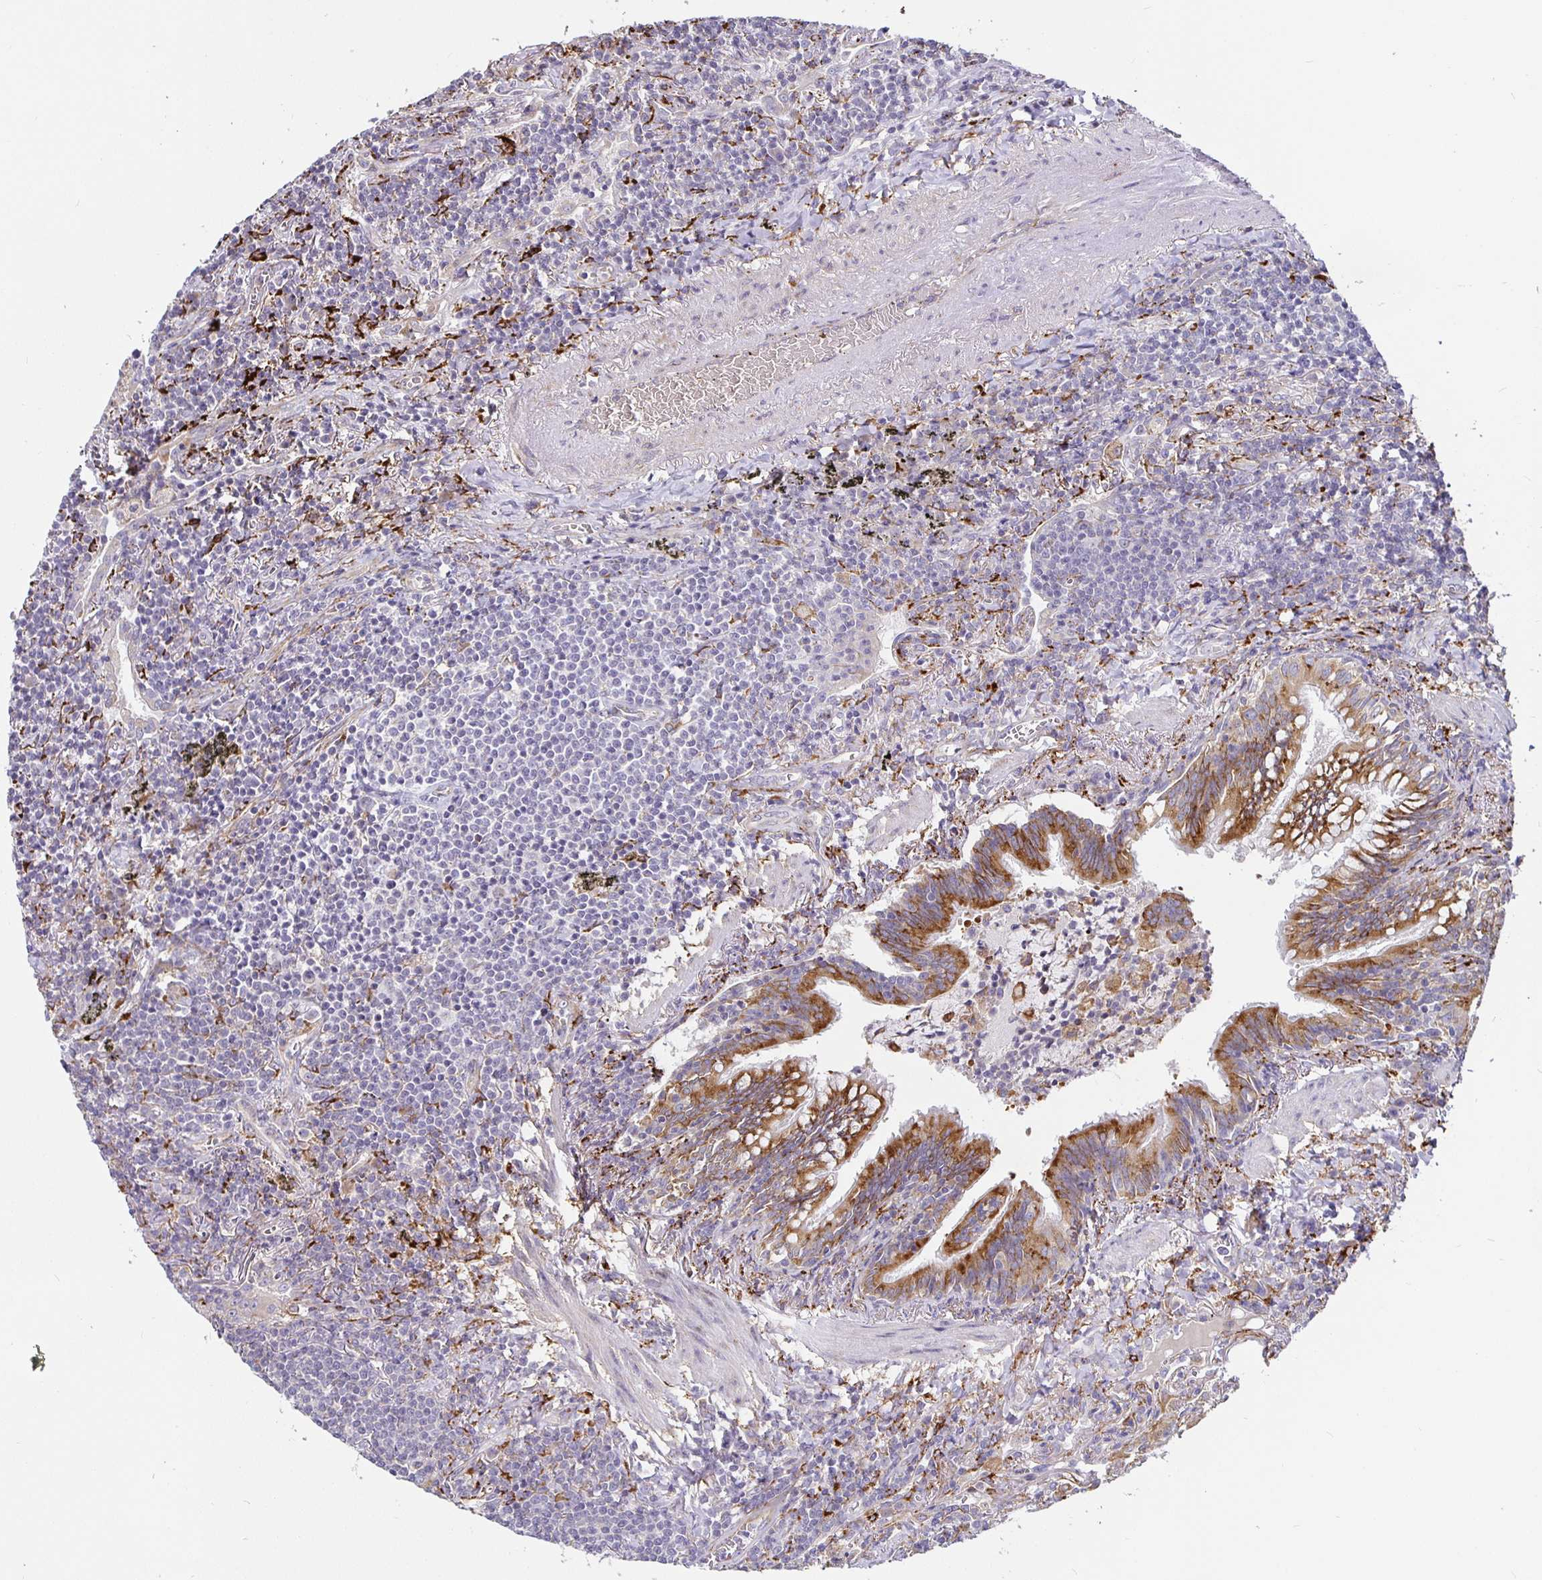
{"staining": {"intensity": "negative", "quantity": "none", "location": "none"}, "tissue": "lymphoma", "cell_type": "Tumor cells", "image_type": "cancer", "snomed": [{"axis": "morphology", "description": "Malignant lymphoma, non-Hodgkin's type, Low grade"}, {"axis": "topography", "description": "Lung"}], "caption": "Photomicrograph shows no significant protein positivity in tumor cells of lymphoma. (Brightfield microscopy of DAB (3,3'-diaminobenzidine) immunohistochemistry (IHC) at high magnification).", "gene": "P4HA2", "patient": {"sex": "female", "age": 71}}